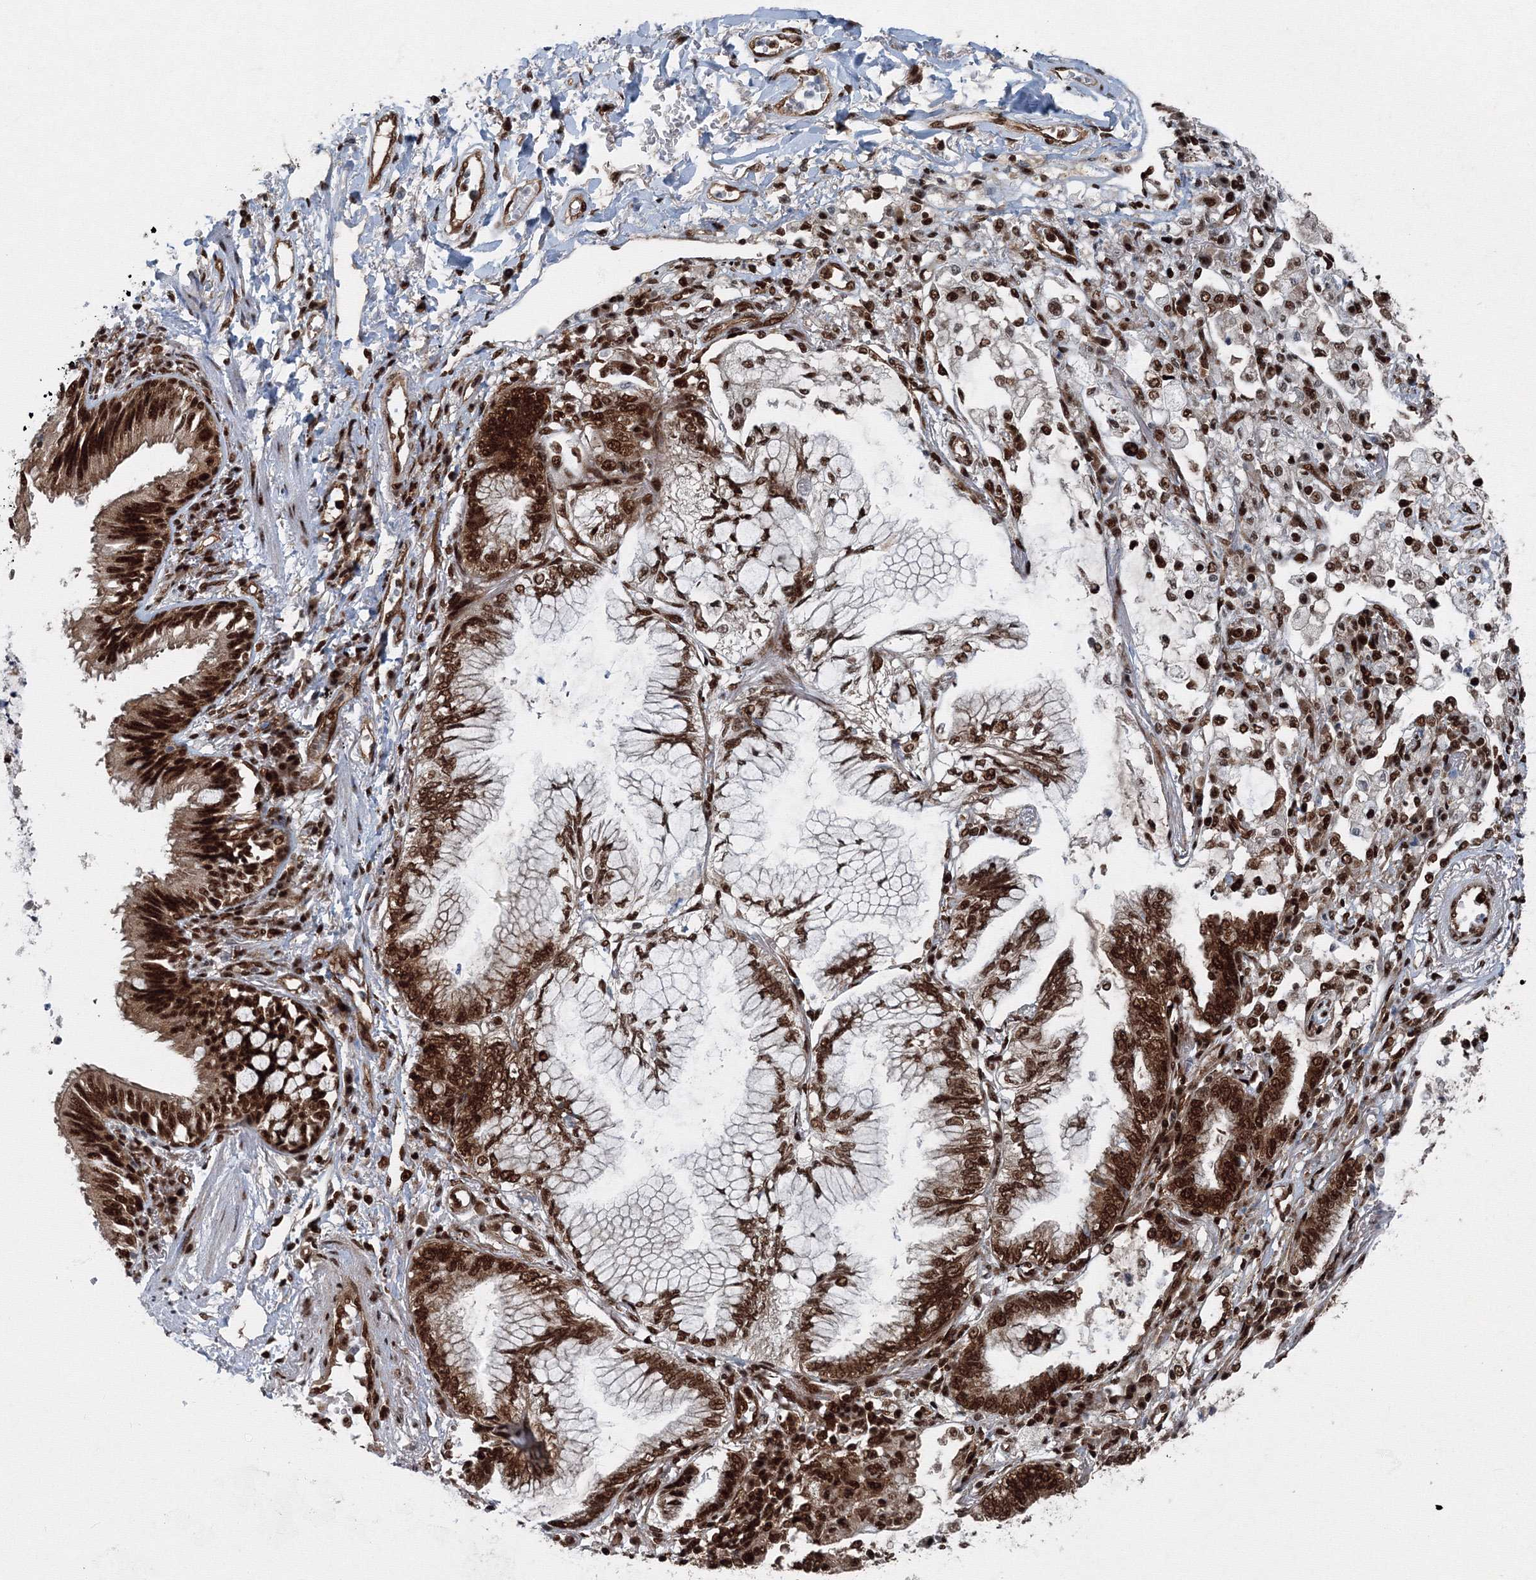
{"staining": {"intensity": "strong", "quantity": ">75%", "location": "nuclear"}, "tissue": "lung cancer", "cell_type": "Tumor cells", "image_type": "cancer", "snomed": [{"axis": "morphology", "description": "Adenocarcinoma, NOS"}, {"axis": "topography", "description": "Lung"}], "caption": "The photomicrograph exhibits immunohistochemical staining of adenocarcinoma (lung). There is strong nuclear staining is present in approximately >75% of tumor cells.", "gene": "SNRPC", "patient": {"sex": "female", "age": 70}}